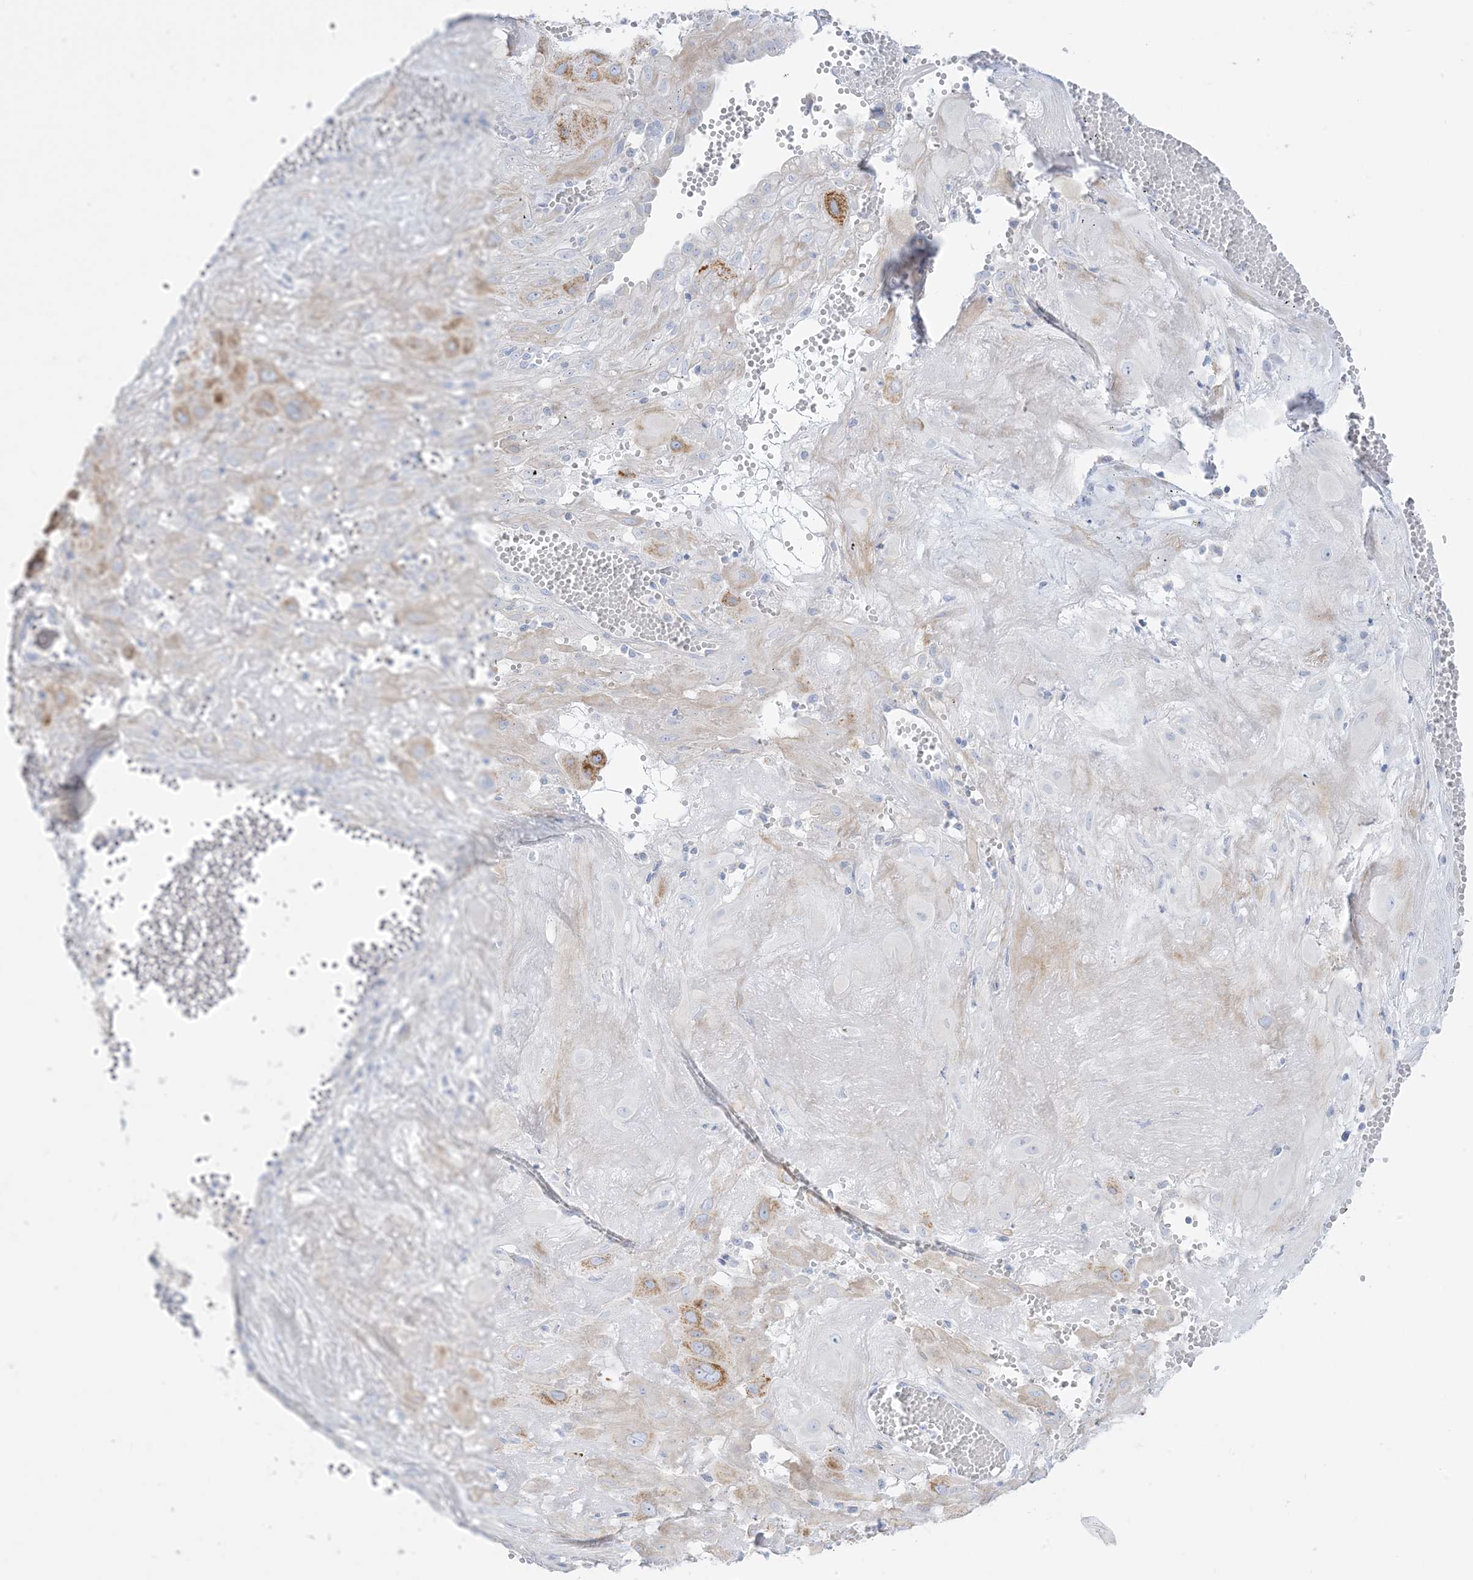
{"staining": {"intensity": "moderate", "quantity": "25%-75%", "location": "cytoplasmic/membranous"}, "tissue": "cervical cancer", "cell_type": "Tumor cells", "image_type": "cancer", "snomed": [{"axis": "morphology", "description": "Squamous cell carcinoma, NOS"}, {"axis": "topography", "description": "Cervix"}], "caption": "Cervical squamous cell carcinoma was stained to show a protein in brown. There is medium levels of moderate cytoplasmic/membranous positivity in about 25%-75% of tumor cells. Using DAB (brown) and hematoxylin (blue) stains, captured at high magnification using brightfield microscopy.", "gene": "SLC26A3", "patient": {"sex": "female", "age": 34}}